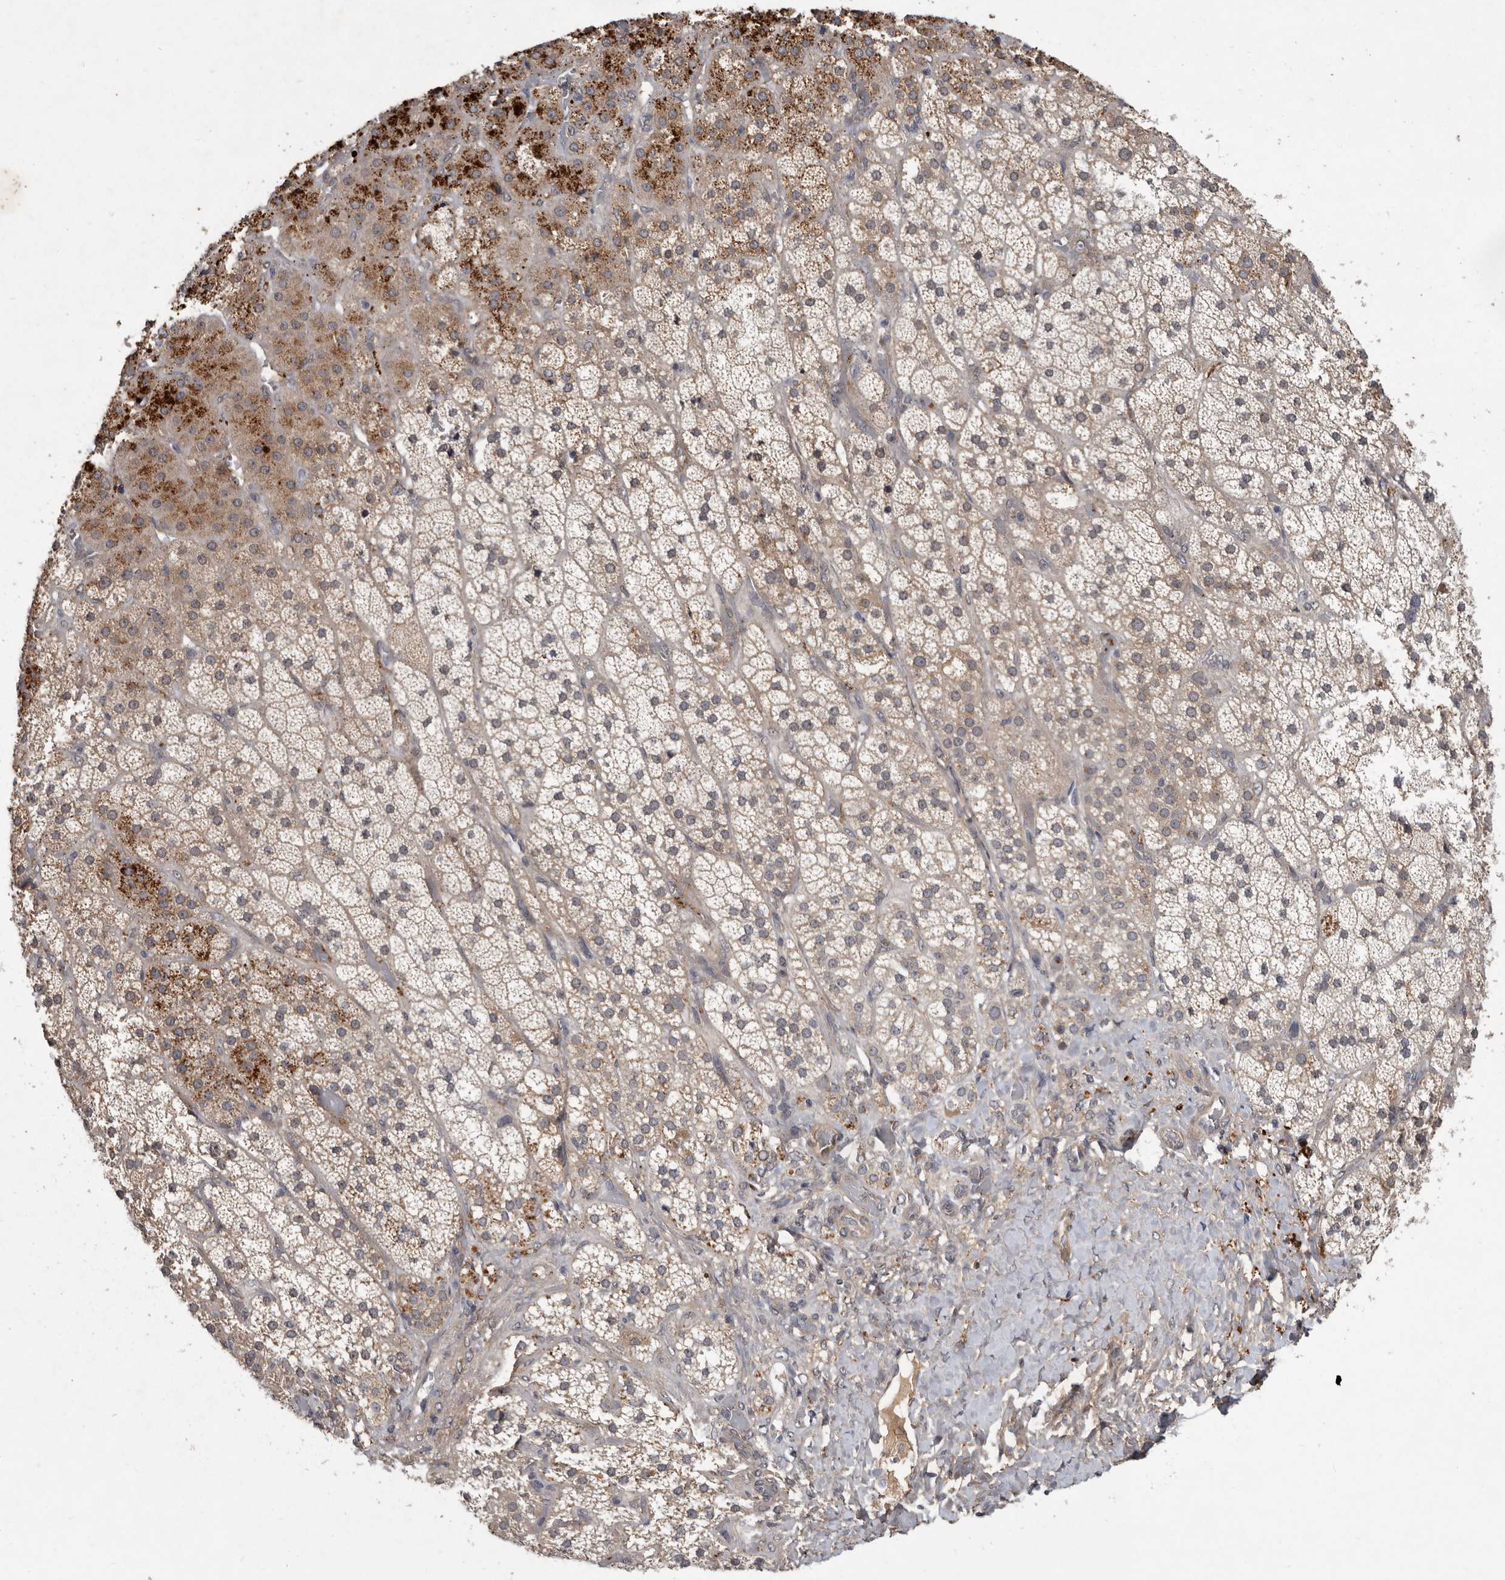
{"staining": {"intensity": "strong", "quantity": "<25%", "location": "cytoplasmic/membranous"}, "tissue": "adrenal gland", "cell_type": "Glandular cells", "image_type": "normal", "snomed": [{"axis": "morphology", "description": "Normal tissue, NOS"}, {"axis": "topography", "description": "Adrenal gland"}], "caption": "Protein analysis of unremarkable adrenal gland exhibits strong cytoplasmic/membranous expression in approximately <25% of glandular cells.", "gene": "DNAJC28", "patient": {"sex": "male", "age": 57}}